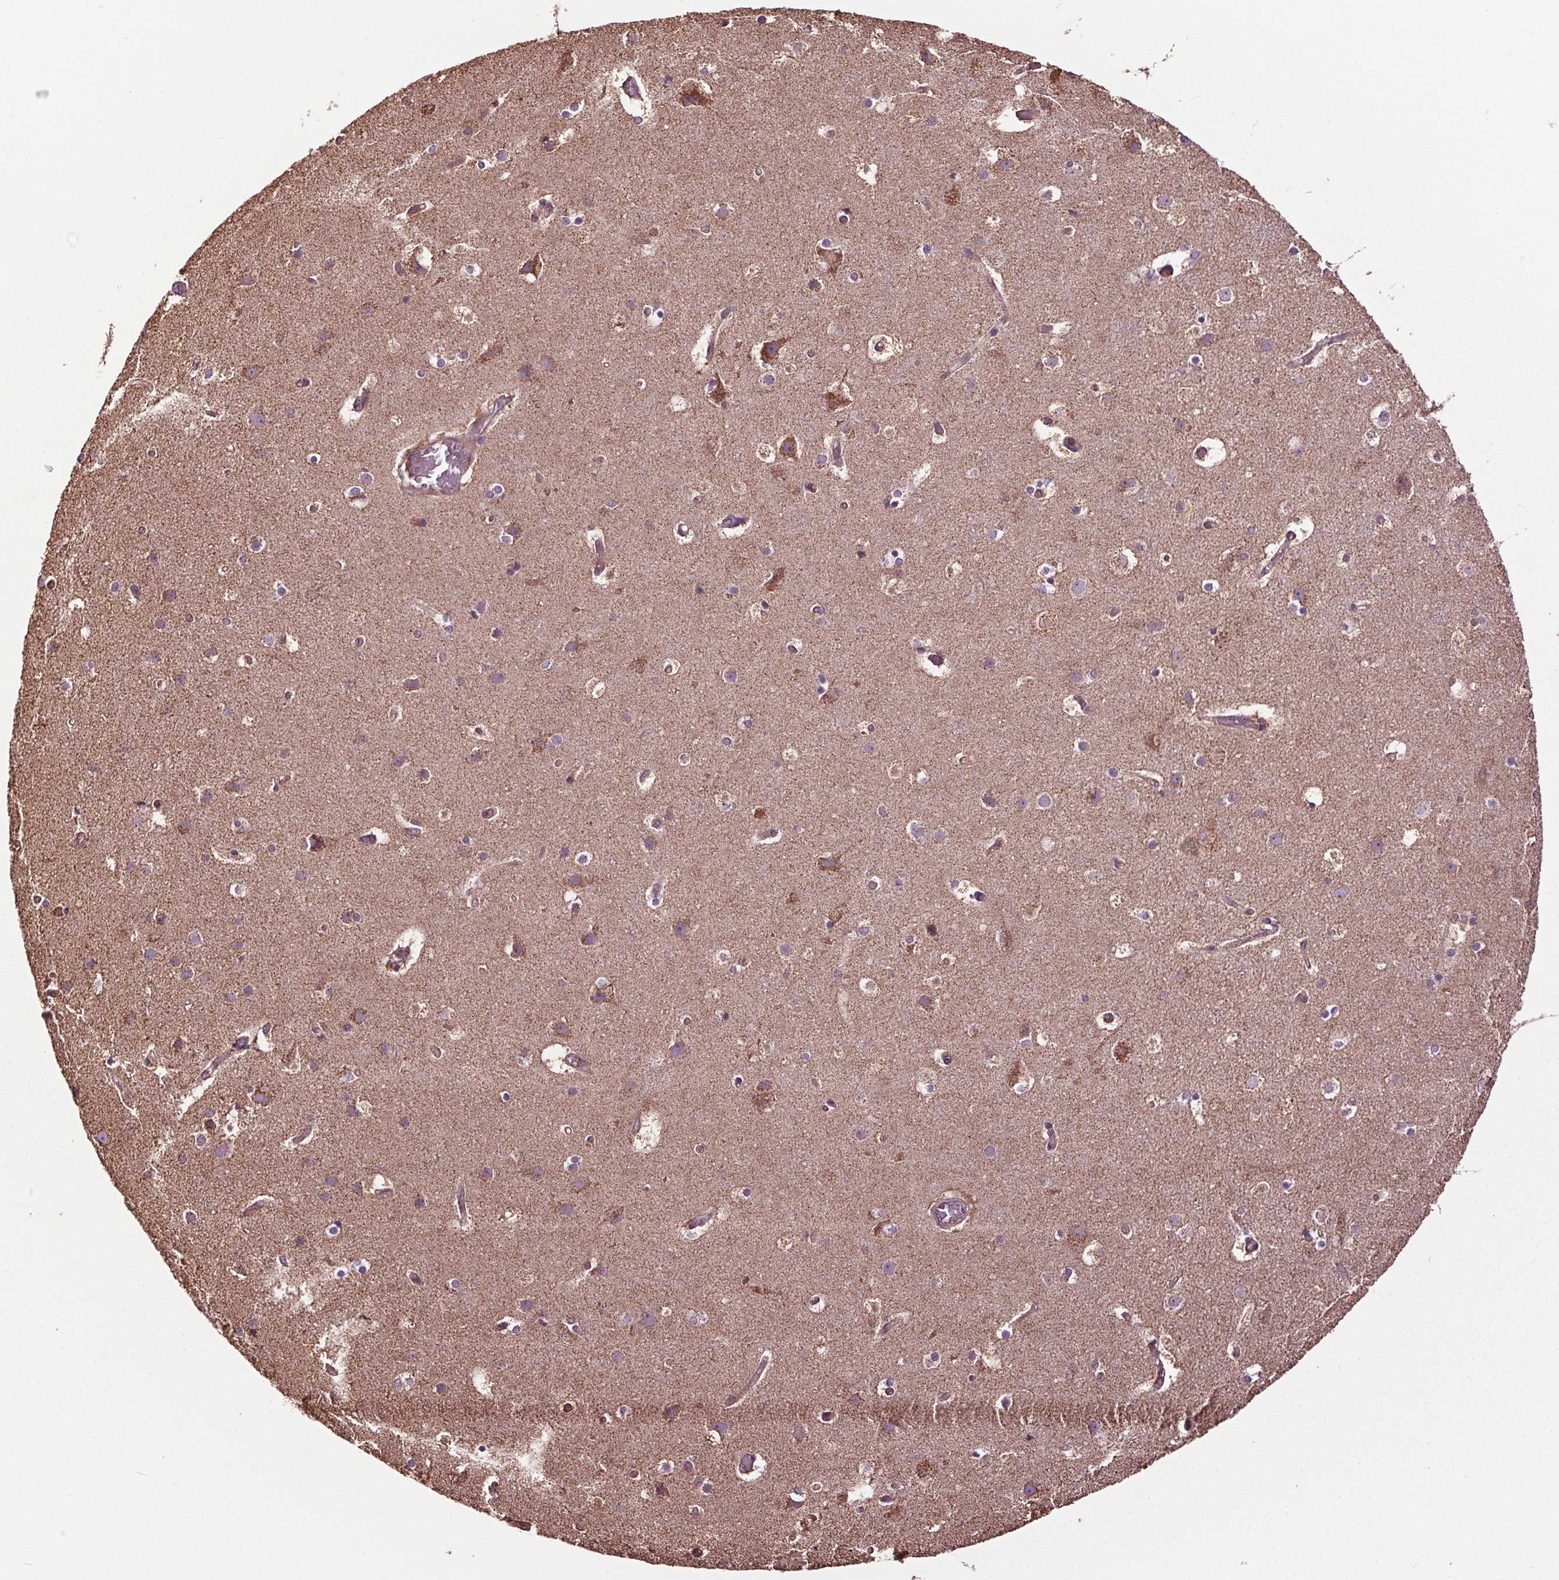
{"staining": {"intensity": "weak", "quantity": "25%-75%", "location": "cytoplasmic/membranous"}, "tissue": "cerebral cortex", "cell_type": "Endothelial cells", "image_type": "normal", "snomed": [{"axis": "morphology", "description": "Normal tissue, NOS"}, {"axis": "topography", "description": "Cerebral cortex"}], "caption": "A micrograph showing weak cytoplasmic/membranous staining in about 25%-75% of endothelial cells in normal cerebral cortex, as visualized by brown immunohistochemical staining.", "gene": "RNPEP", "patient": {"sex": "female", "age": 52}}